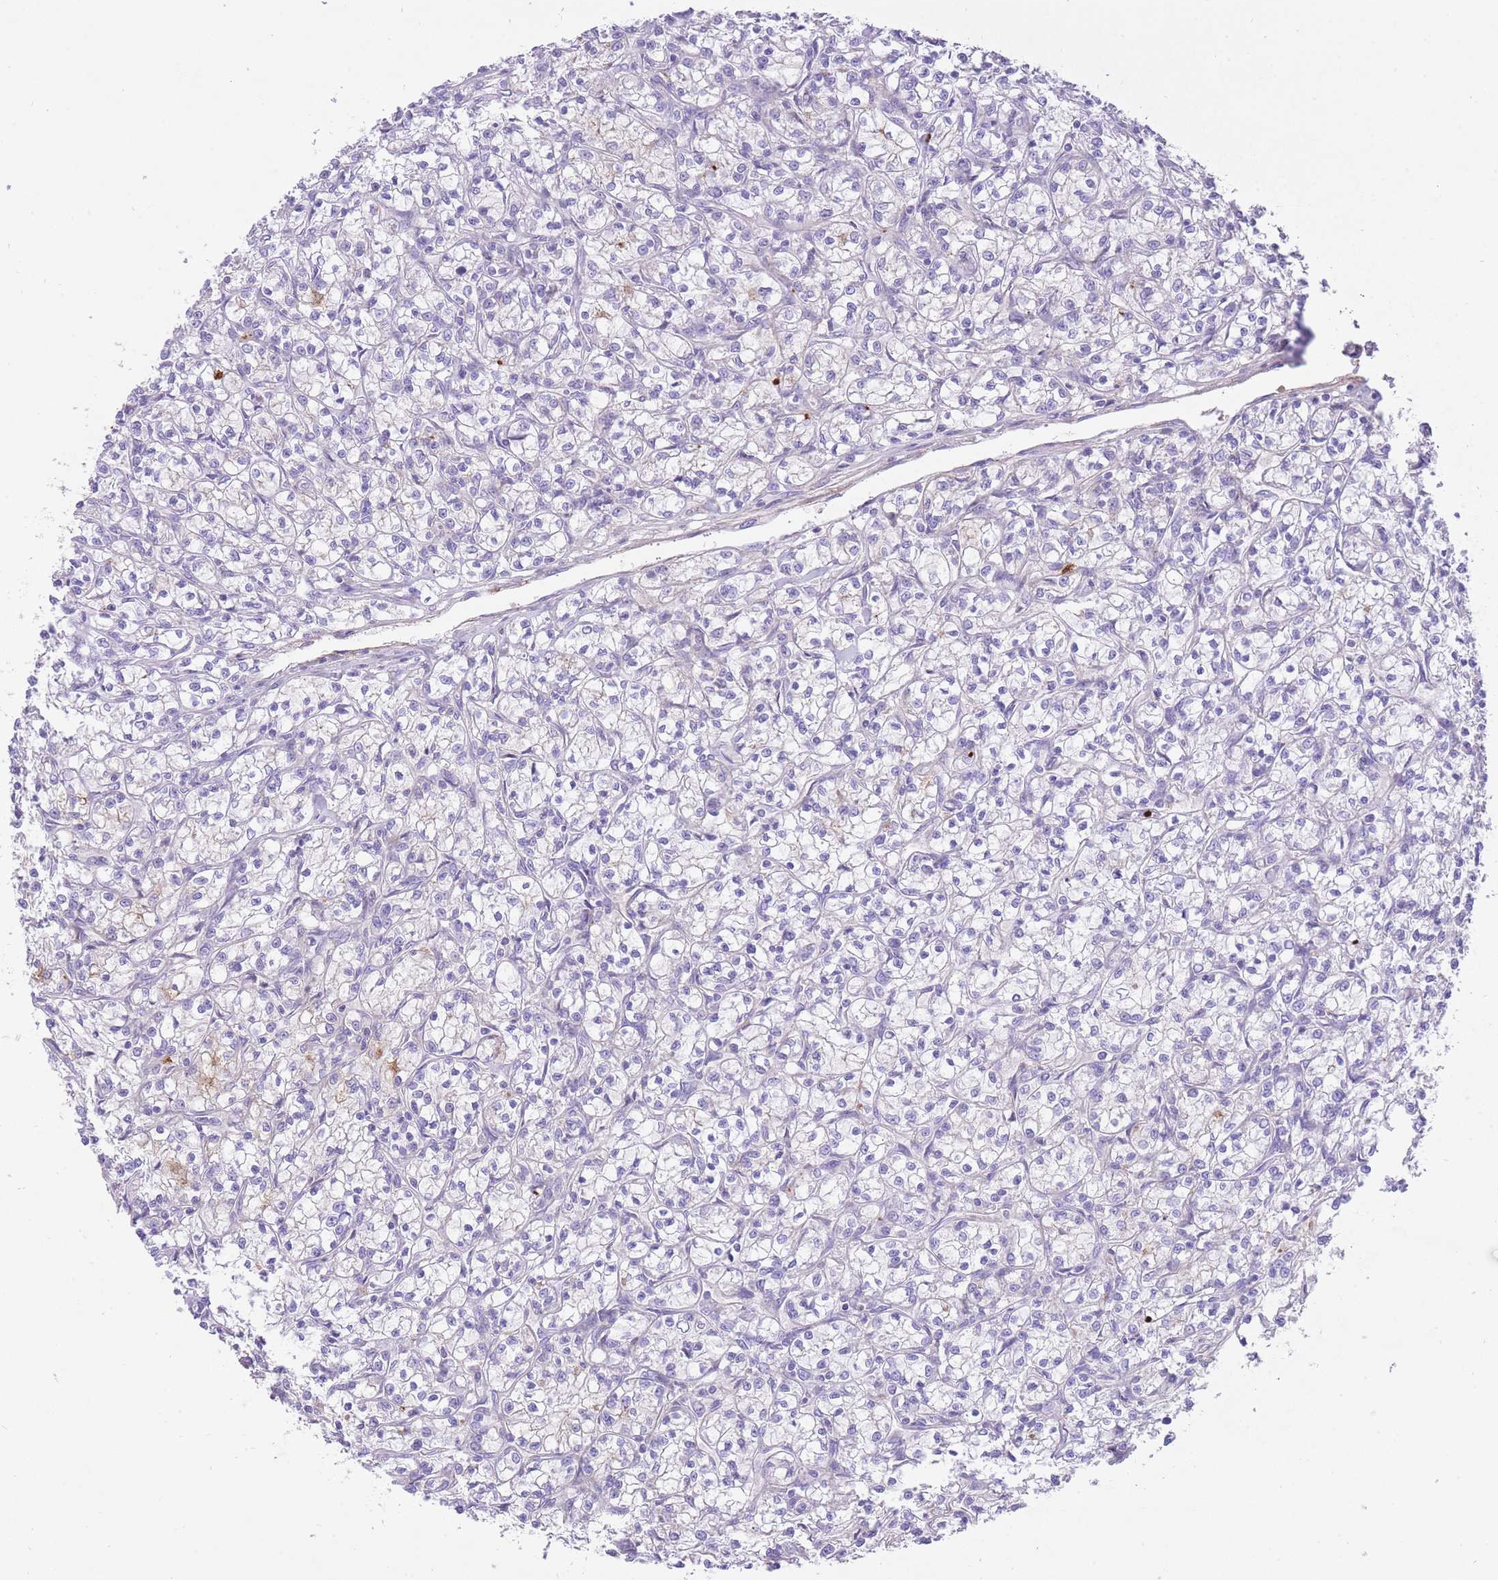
{"staining": {"intensity": "weak", "quantity": "<25%", "location": "cytoplasmic/membranous"}, "tissue": "renal cancer", "cell_type": "Tumor cells", "image_type": "cancer", "snomed": [{"axis": "morphology", "description": "Adenocarcinoma, NOS"}, {"axis": "topography", "description": "Kidney"}], "caption": "Immunohistochemistry photomicrograph of renal cancer (adenocarcinoma) stained for a protein (brown), which demonstrates no expression in tumor cells.", "gene": "HRG", "patient": {"sex": "female", "age": 59}}